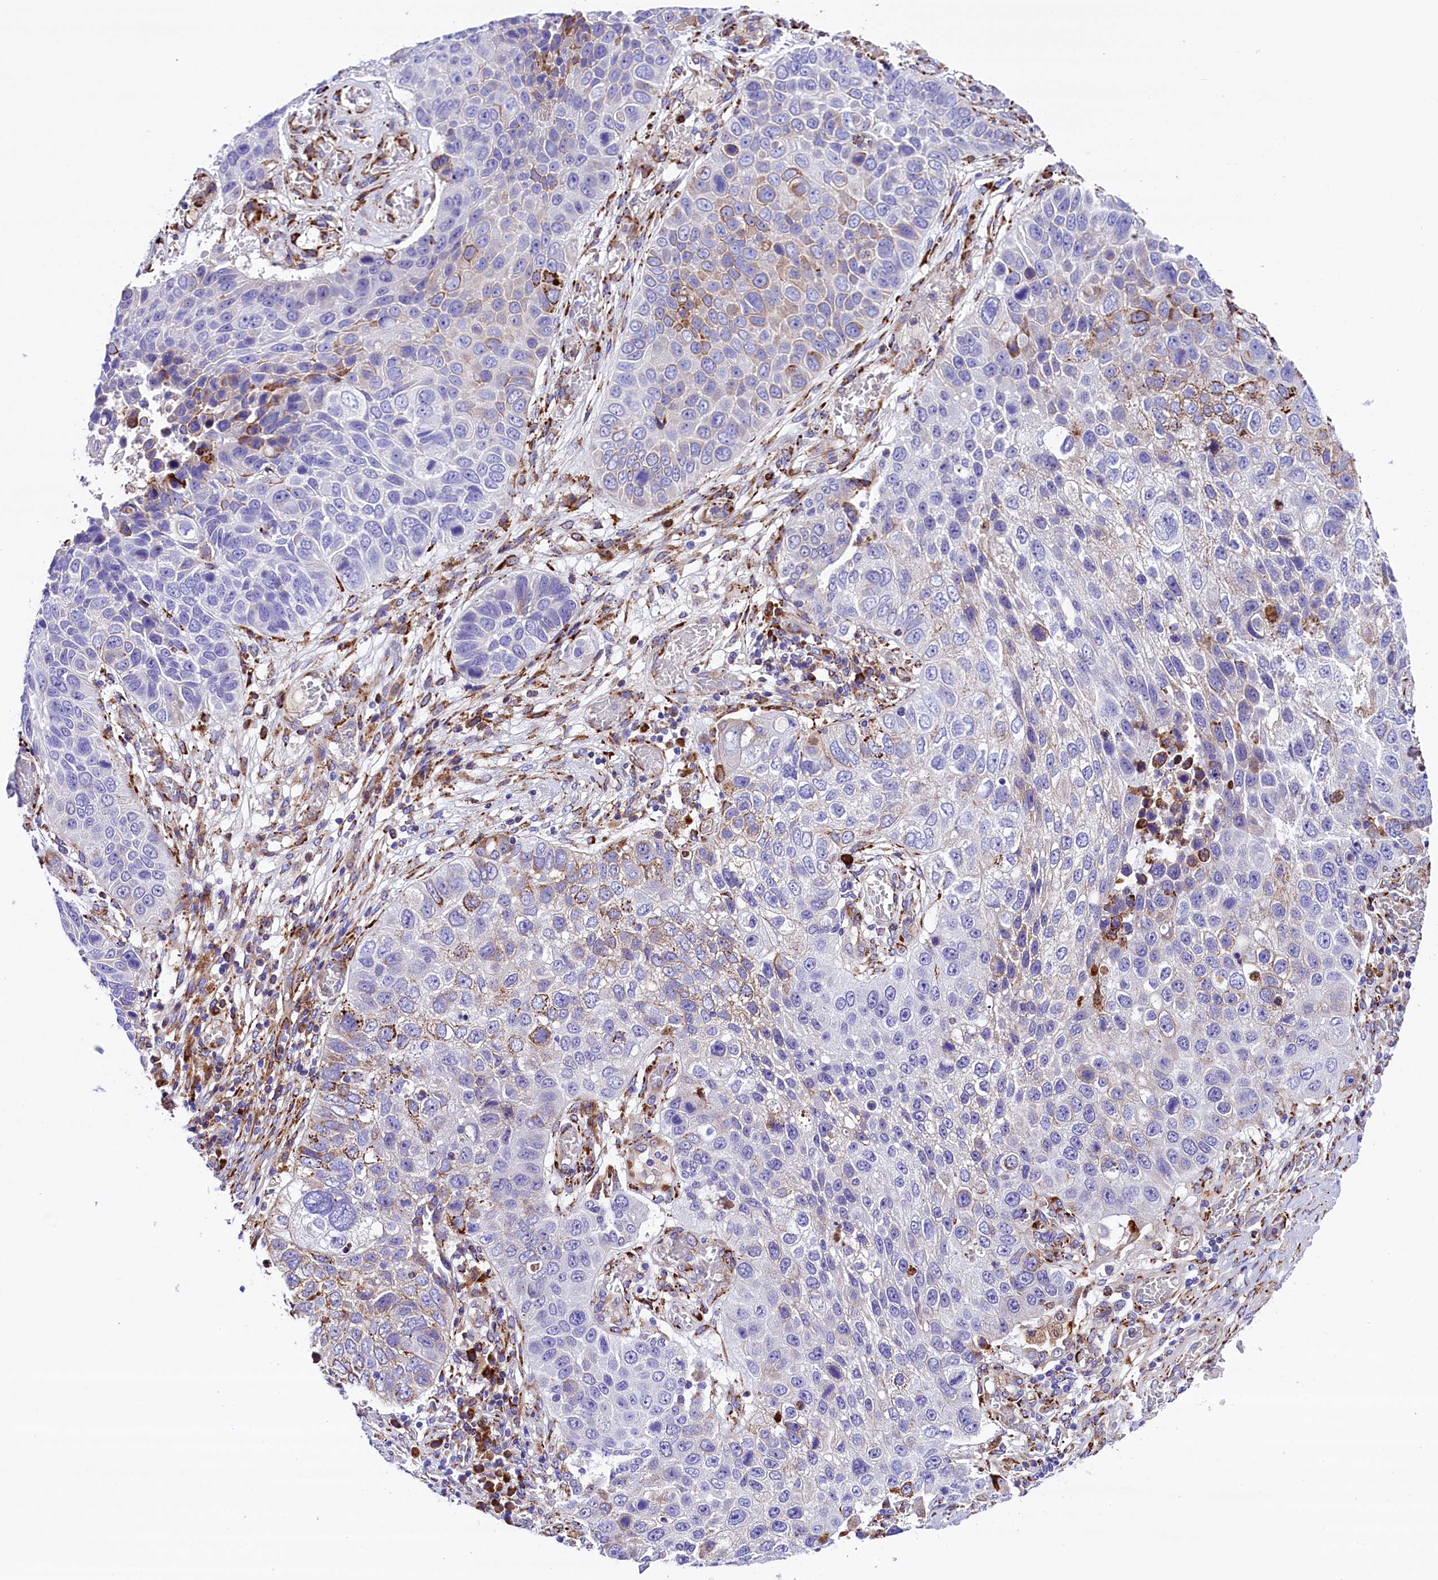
{"staining": {"intensity": "weak", "quantity": "<25%", "location": "cytoplasmic/membranous"}, "tissue": "lung cancer", "cell_type": "Tumor cells", "image_type": "cancer", "snomed": [{"axis": "morphology", "description": "Squamous cell carcinoma, NOS"}, {"axis": "topography", "description": "Lung"}], "caption": "The IHC micrograph has no significant expression in tumor cells of squamous cell carcinoma (lung) tissue.", "gene": "CMTR2", "patient": {"sex": "male", "age": 61}}